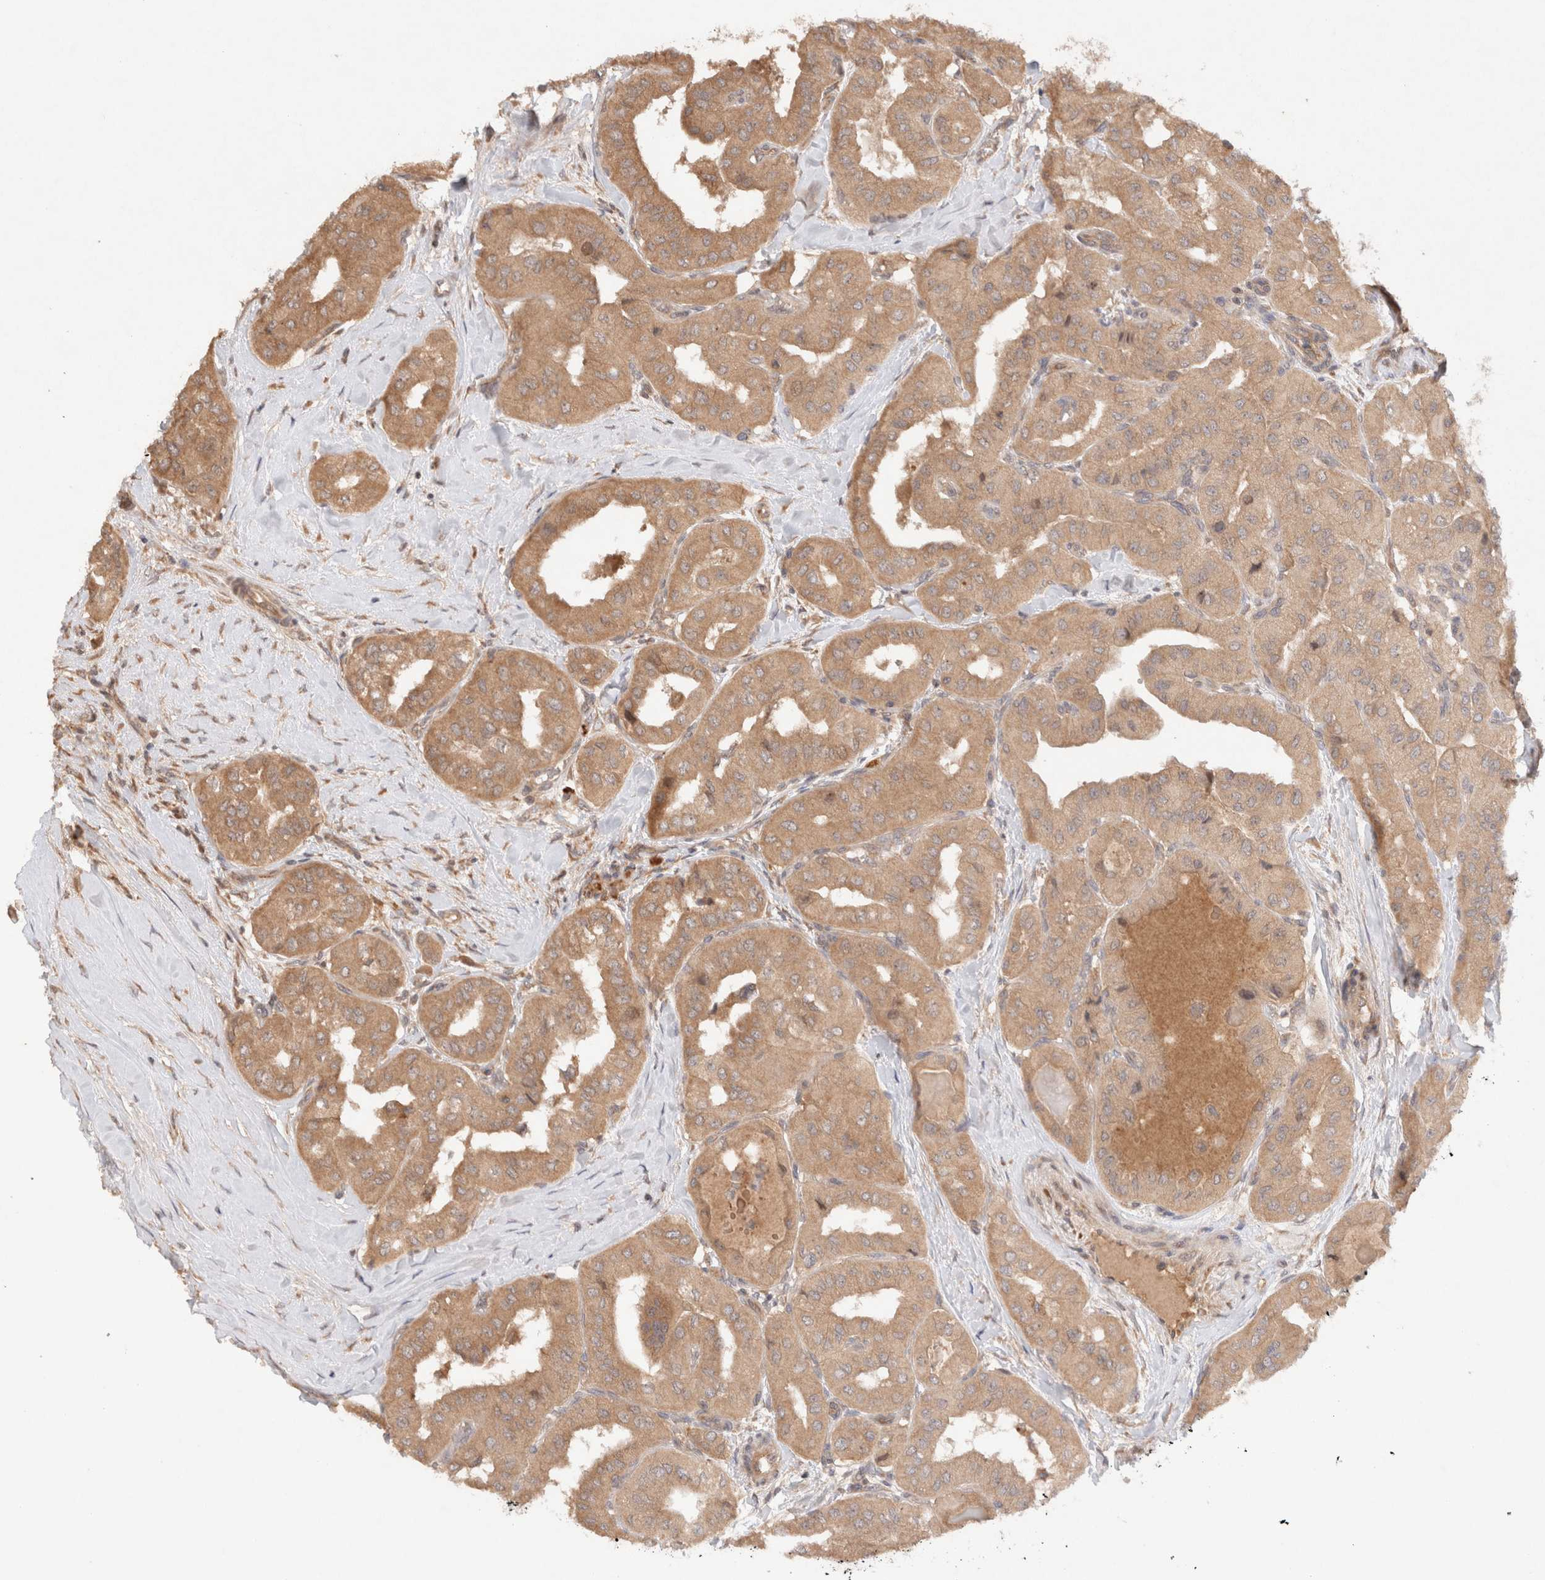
{"staining": {"intensity": "moderate", "quantity": ">75%", "location": "cytoplasmic/membranous"}, "tissue": "thyroid cancer", "cell_type": "Tumor cells", "image_type": "cancer", "snomed": [{"axis": "morphology", "description": "Papillary adenocarcinoma, NOS"}, {"axis": "topography", "description": "Thyroid gland"}], "caption": "A micrograph of human thyroid cancer (papillary adenocarcinoma) stained for a protein reveals moderate cytoplasmic/membranous brown staining in tumor cells.", "gene": "KLHL20", "patient": {"sex": "female", "age": 59}}